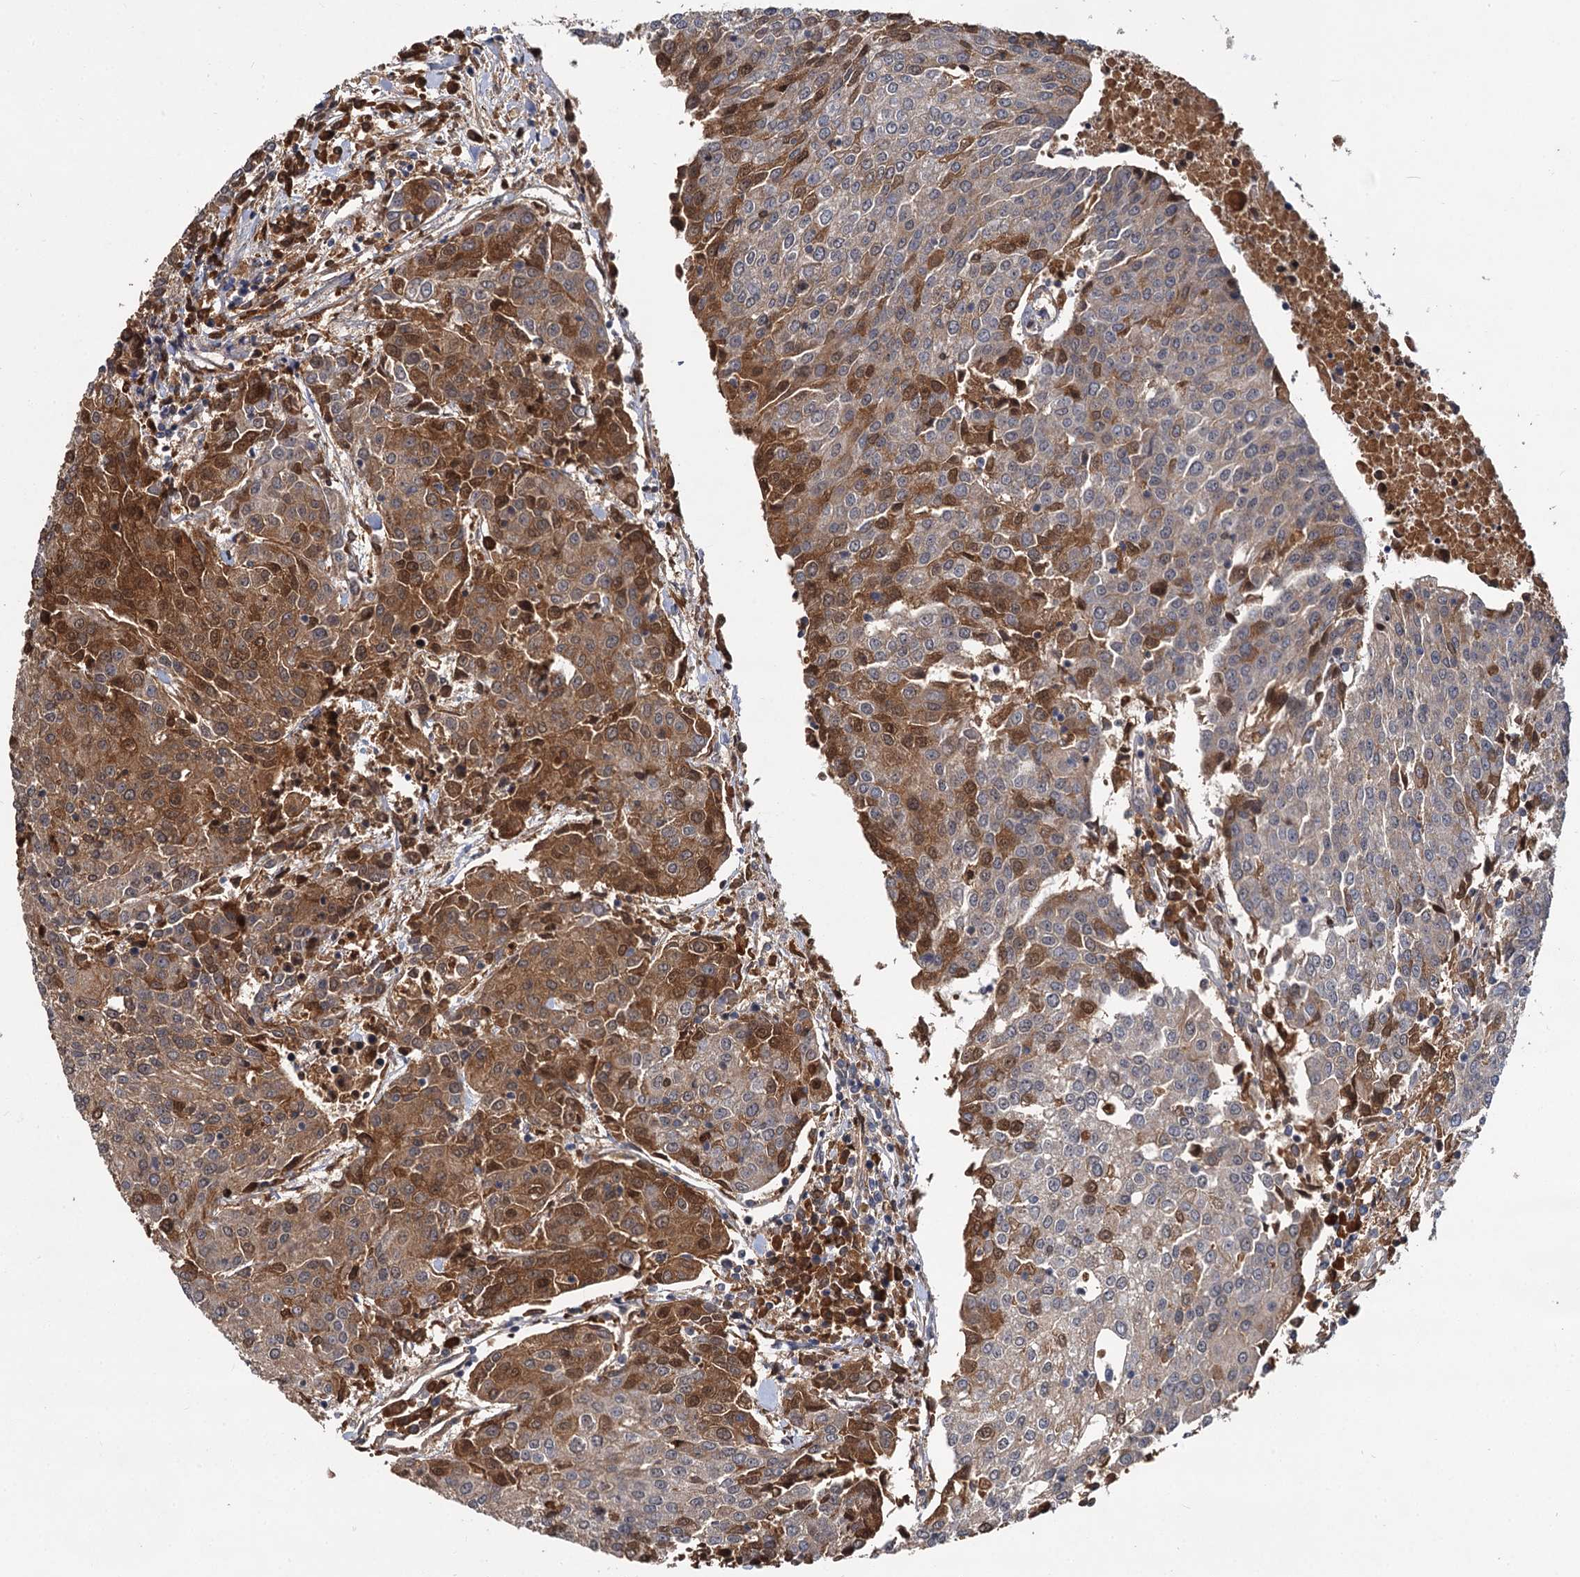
{"staining": {"intensity": "moderate", "quantity": "25%-75%", "location": "cytoplasmic/membranous"}, "tissue": "urothelial cancer", "cell_type": "Tumor cells", "image_type": "cancer", "snomed": [{"axis": "morphology", "description": "Urothelial carcinoma, High grade"}, {"axis": "topography", "description": "Urinary bladder"}], "caption": "High-magnification brightfield microscopy of urothelial carcinoma (high-grade) stained with DAB (brown) and counterstained with hematoxylin (blue). tumor cells exhibit moderate cytoplasmic/membranous positivity is present in approximately25%-75% of cells.", "gene": "MBD6", "patient": {"sex": "female", "age": 85}}